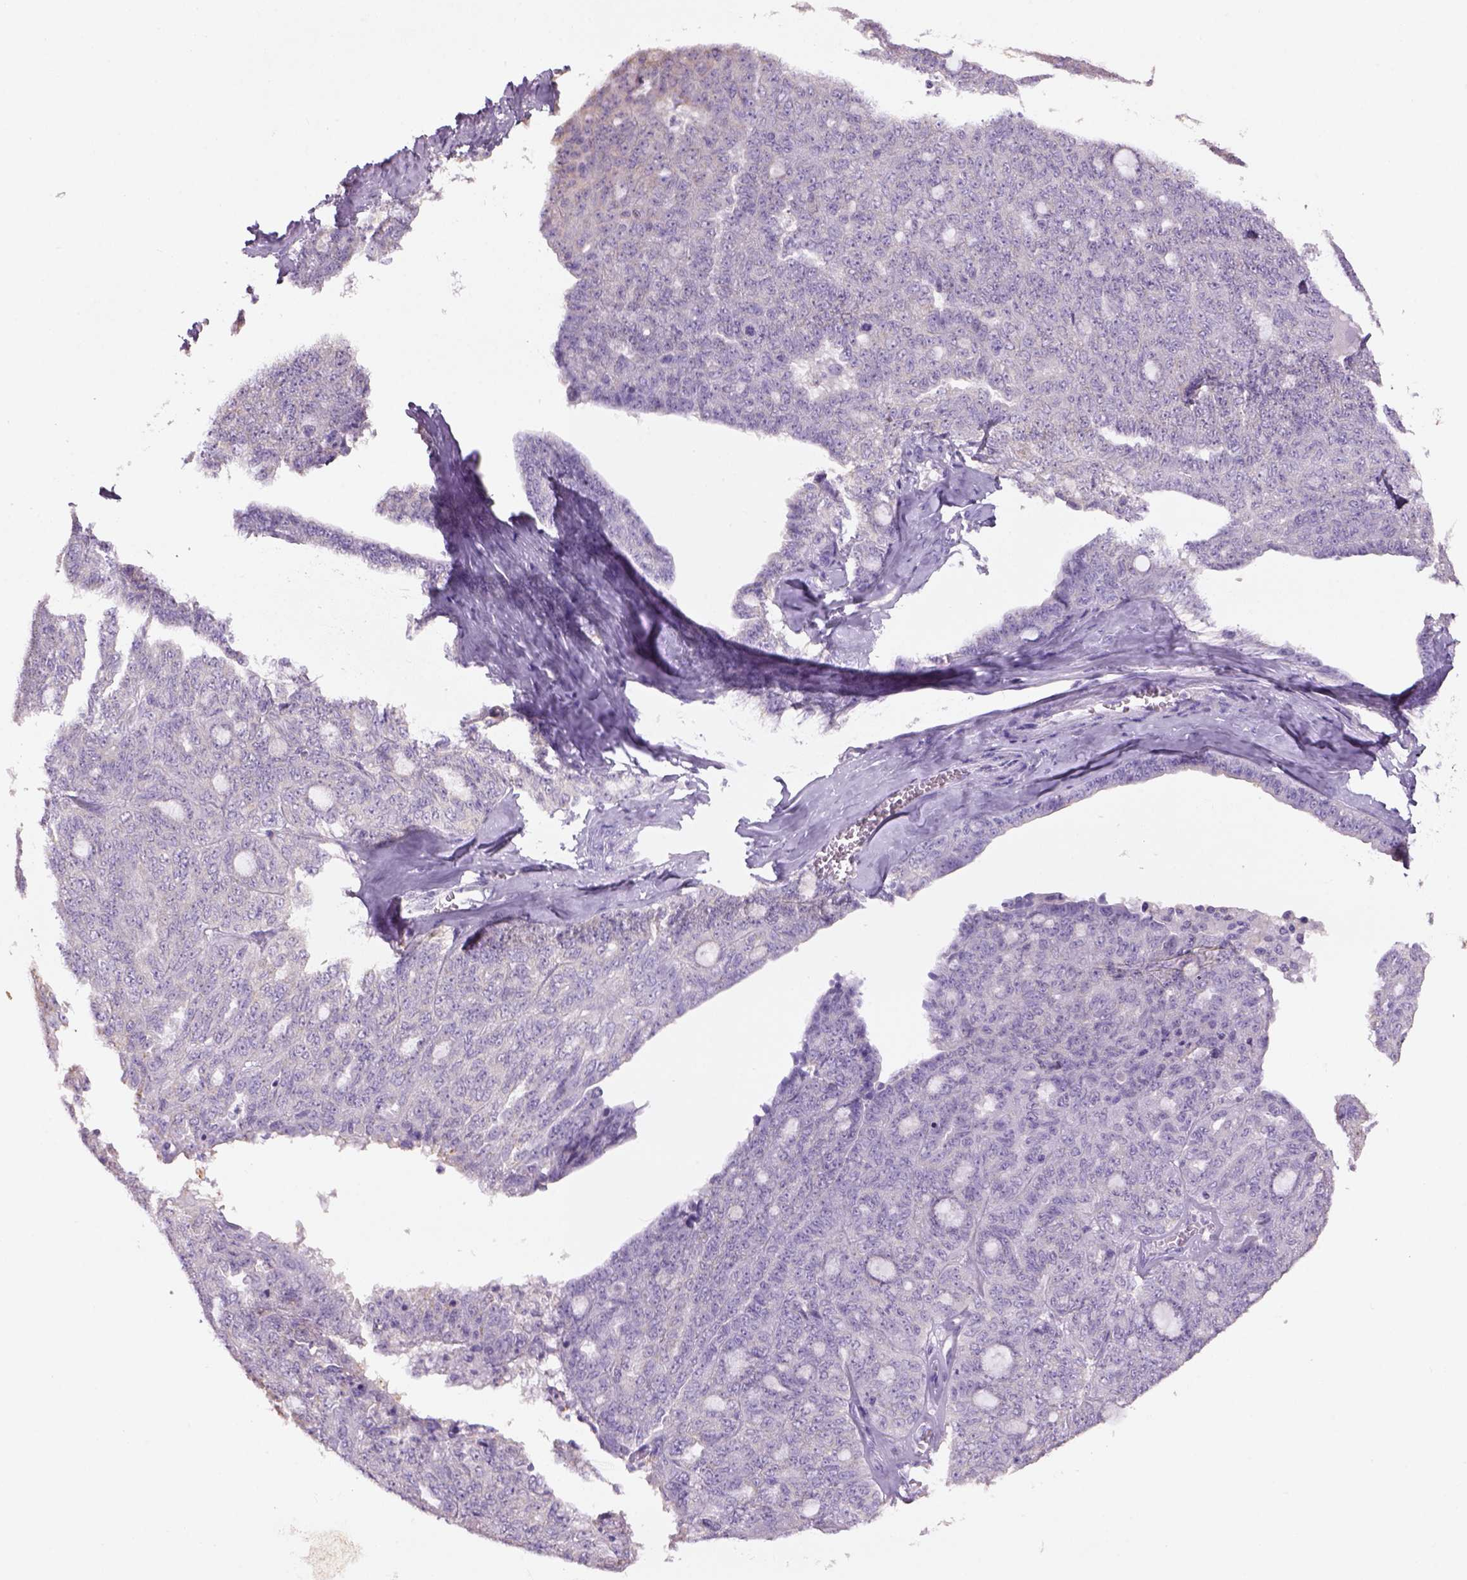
{"staining": {"intensity": "negative", "quantity": "none", "location": "none"}, "tissue": "ovarian cancer", "cell_type": "Tumor cells", "image_type": "cancer", "snomed": [{"axis": "morphology", "description": "Cystadenocarcinoma, serous, NOS"}, {"axis": "topography", "description": "Ovary"}], "caption": "Immunohistochemistry micrograph of neoplastic tissue: human ovarian cancer (serous cystadenocarcinoma) stained with DAB displays no significant protein positivity in tumor cells.", "gene": "NAALAD2", "patient": {"sex": "female", "age": 71}}